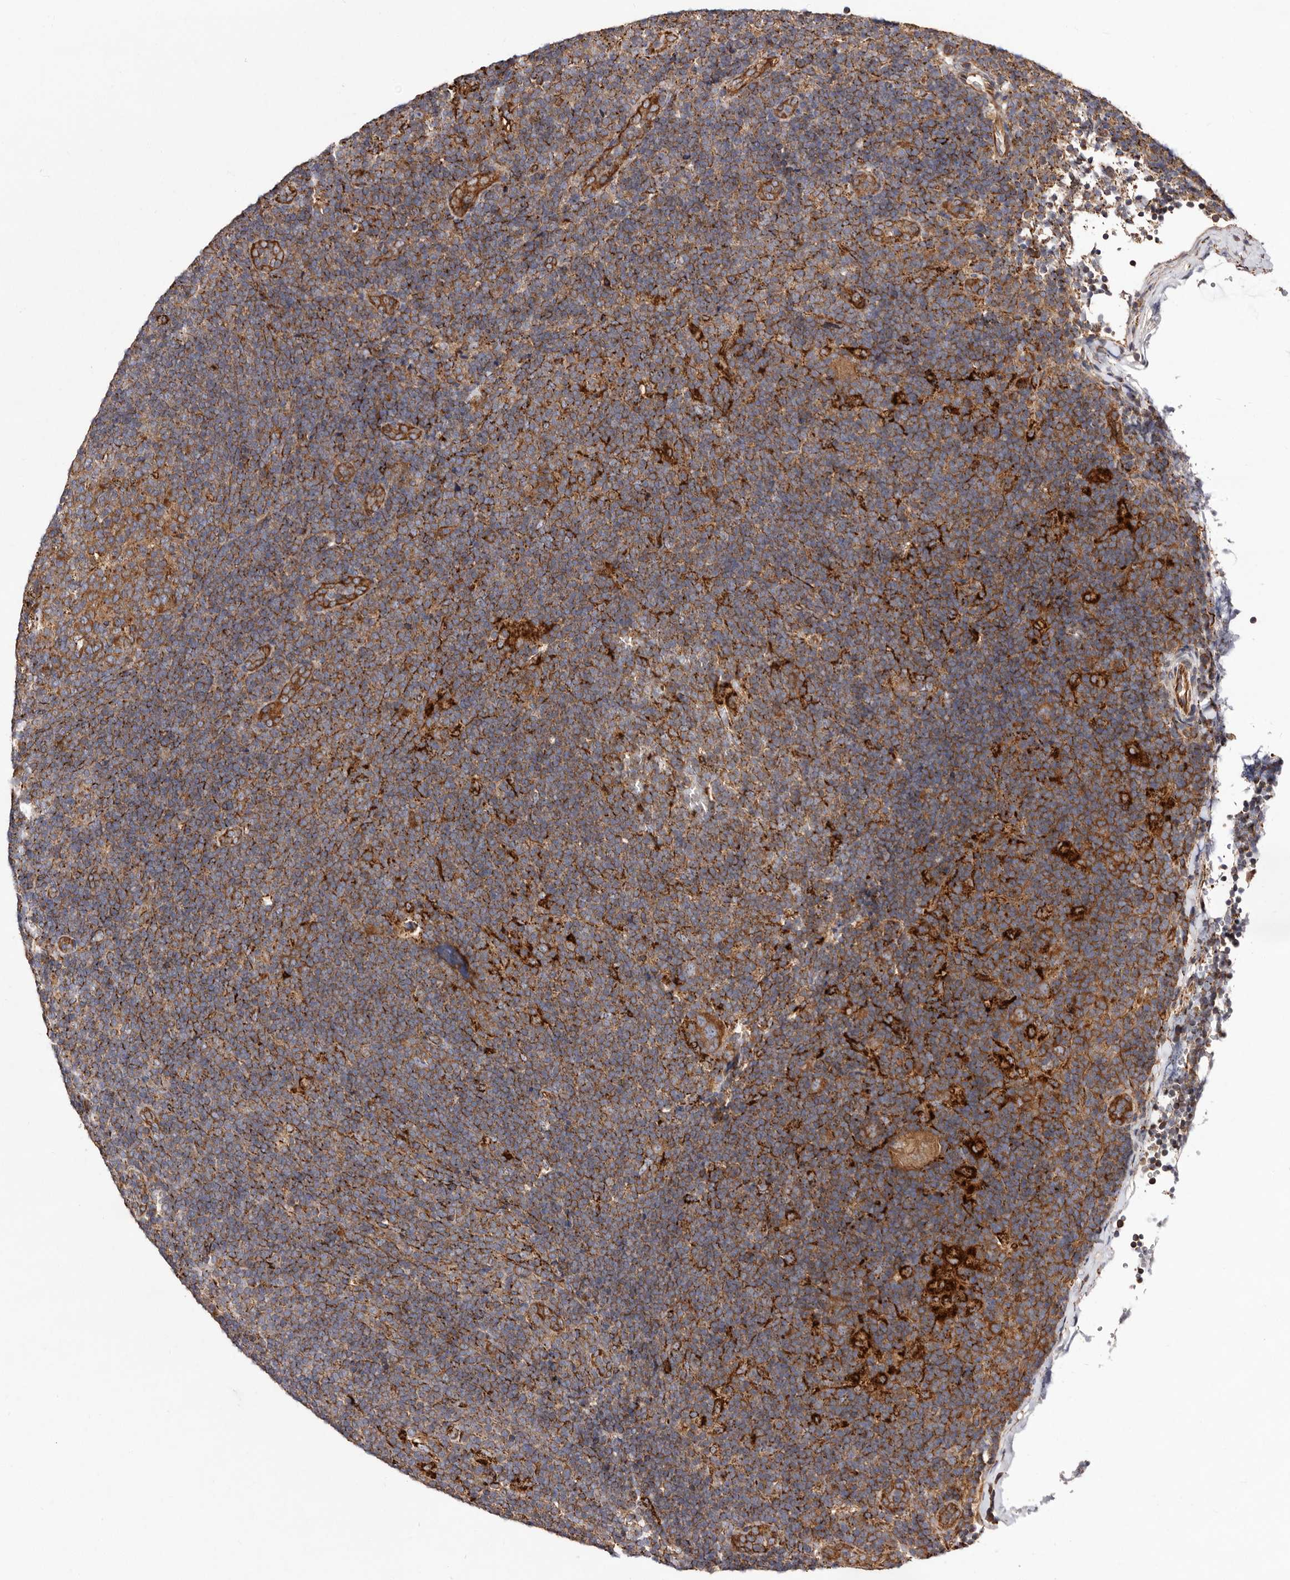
{"staining": {"intensity": "strong", "quantity": "25%-75%", "location": "cytoplasmic/membranous"}, "tissue": "lymphoma", "cell_type": "Tumor cells", "image_type": "cancer", "snomed": [{"axis": "morphology", "description": "Hodgkin's disease, NOS"}, {"axis": "topography", "description": "Lymph node"}], "caption": "The micrograph displays a brown stain indicating the presence of a protein in the cytoplasmic/membranous of tumor cells in Hodgkin's disease.", "gene": "LUZP1", "patient": {"sex": "female", "age": 57}}